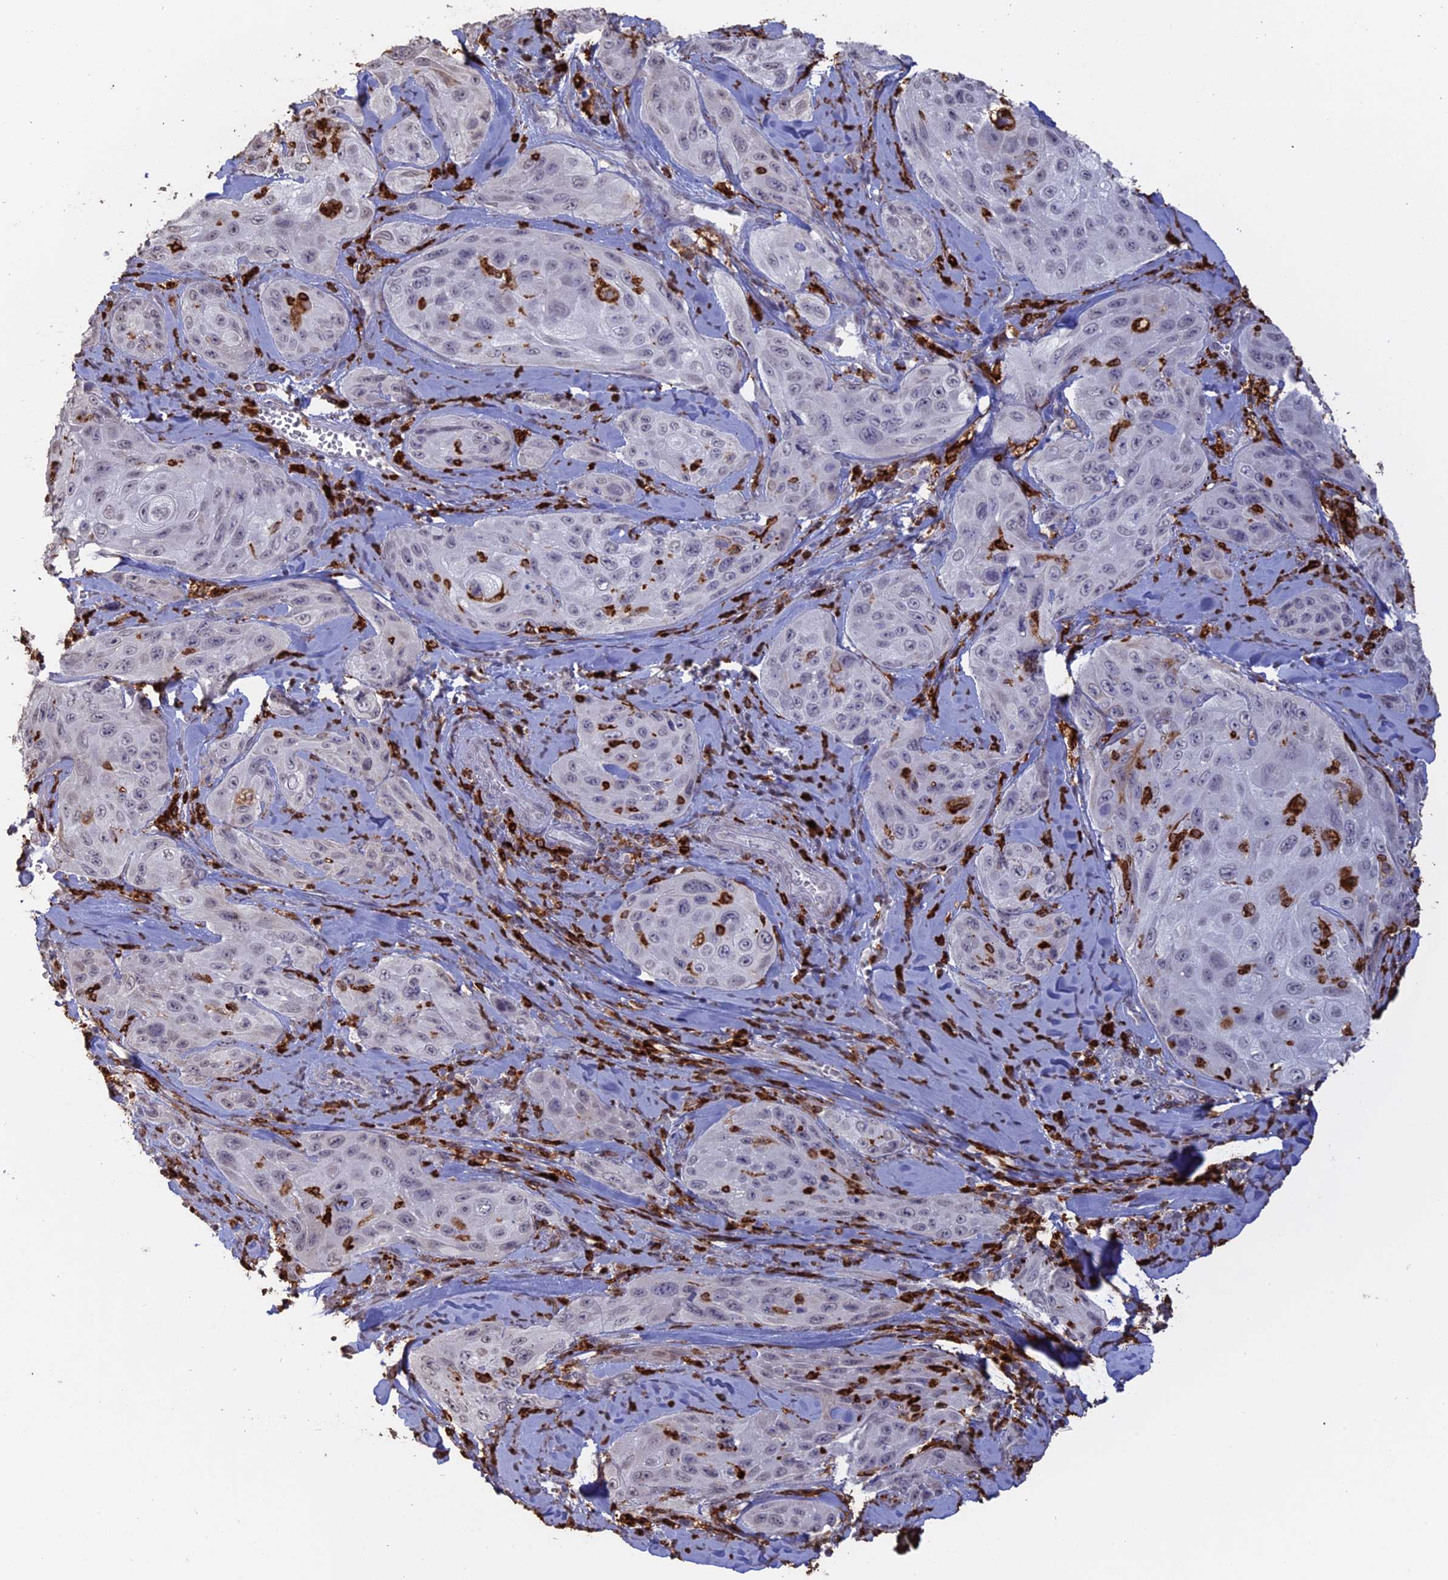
{"staining": {"intensity": "negative", "quantity": "none", "location": "none"}, "tissue": "cervical cancer", "cell_type": "Tumor cells", "image_type": "cancer", "snomed": [{"axis": "morphology", "description": "Squamous cell carcinoma, NOS"}, {"axis": "topography", "description": "Cervix"}], "caption": "High magnification brightfield microscopy of cervical cancer (squamous cell carcinoma) stained with DAB (3,3'-diaminobenzidine) (brown) and counterstained with hematoxylin (blue): tumor cells show no significant positivity.", "gene": "APOBR", "patient": {"sex": "female", "age": 42}}